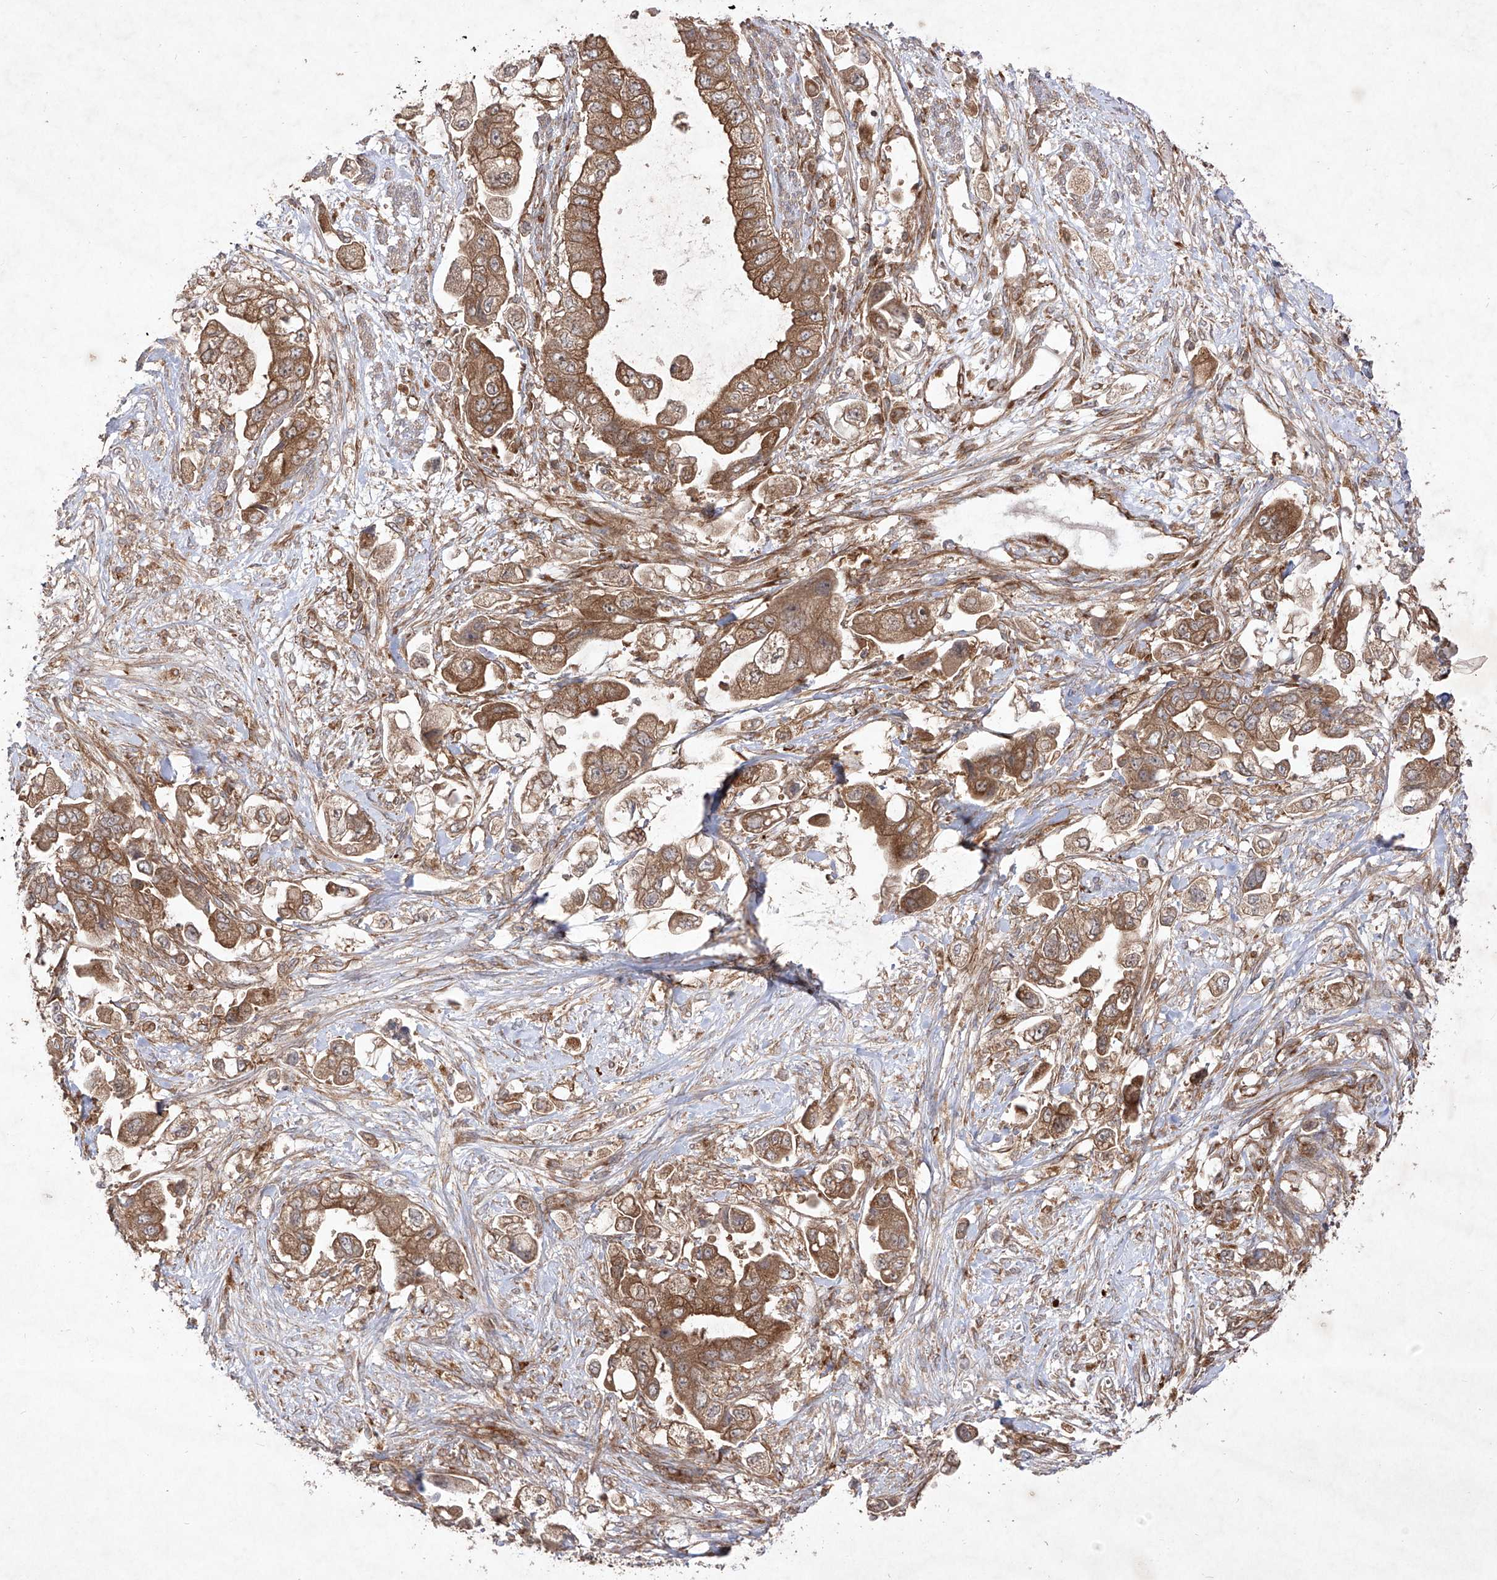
{"staining": {"intensity": "moderate", "quantity": ">75%", "location": "cytoplasmic/membranous"}, "tissue": "stomach cancer", "cell_type": "Tumor cells", "image_type": "cancer", "snomed": [{"axis": "morphology", "description": "Adenocarcinoma, NOS"}, {"axis": "topography", "description": "Stomach"}], "caption": "This histopathology image demonstrates immunohistochemistry staining of human adenocarcinoma (stomach), with medium moderate cytoplasmic/membranous positivity in about >75% of tumor cells.", "gene": "YKT6", "patient": {"sex": "male", "age": 62}}